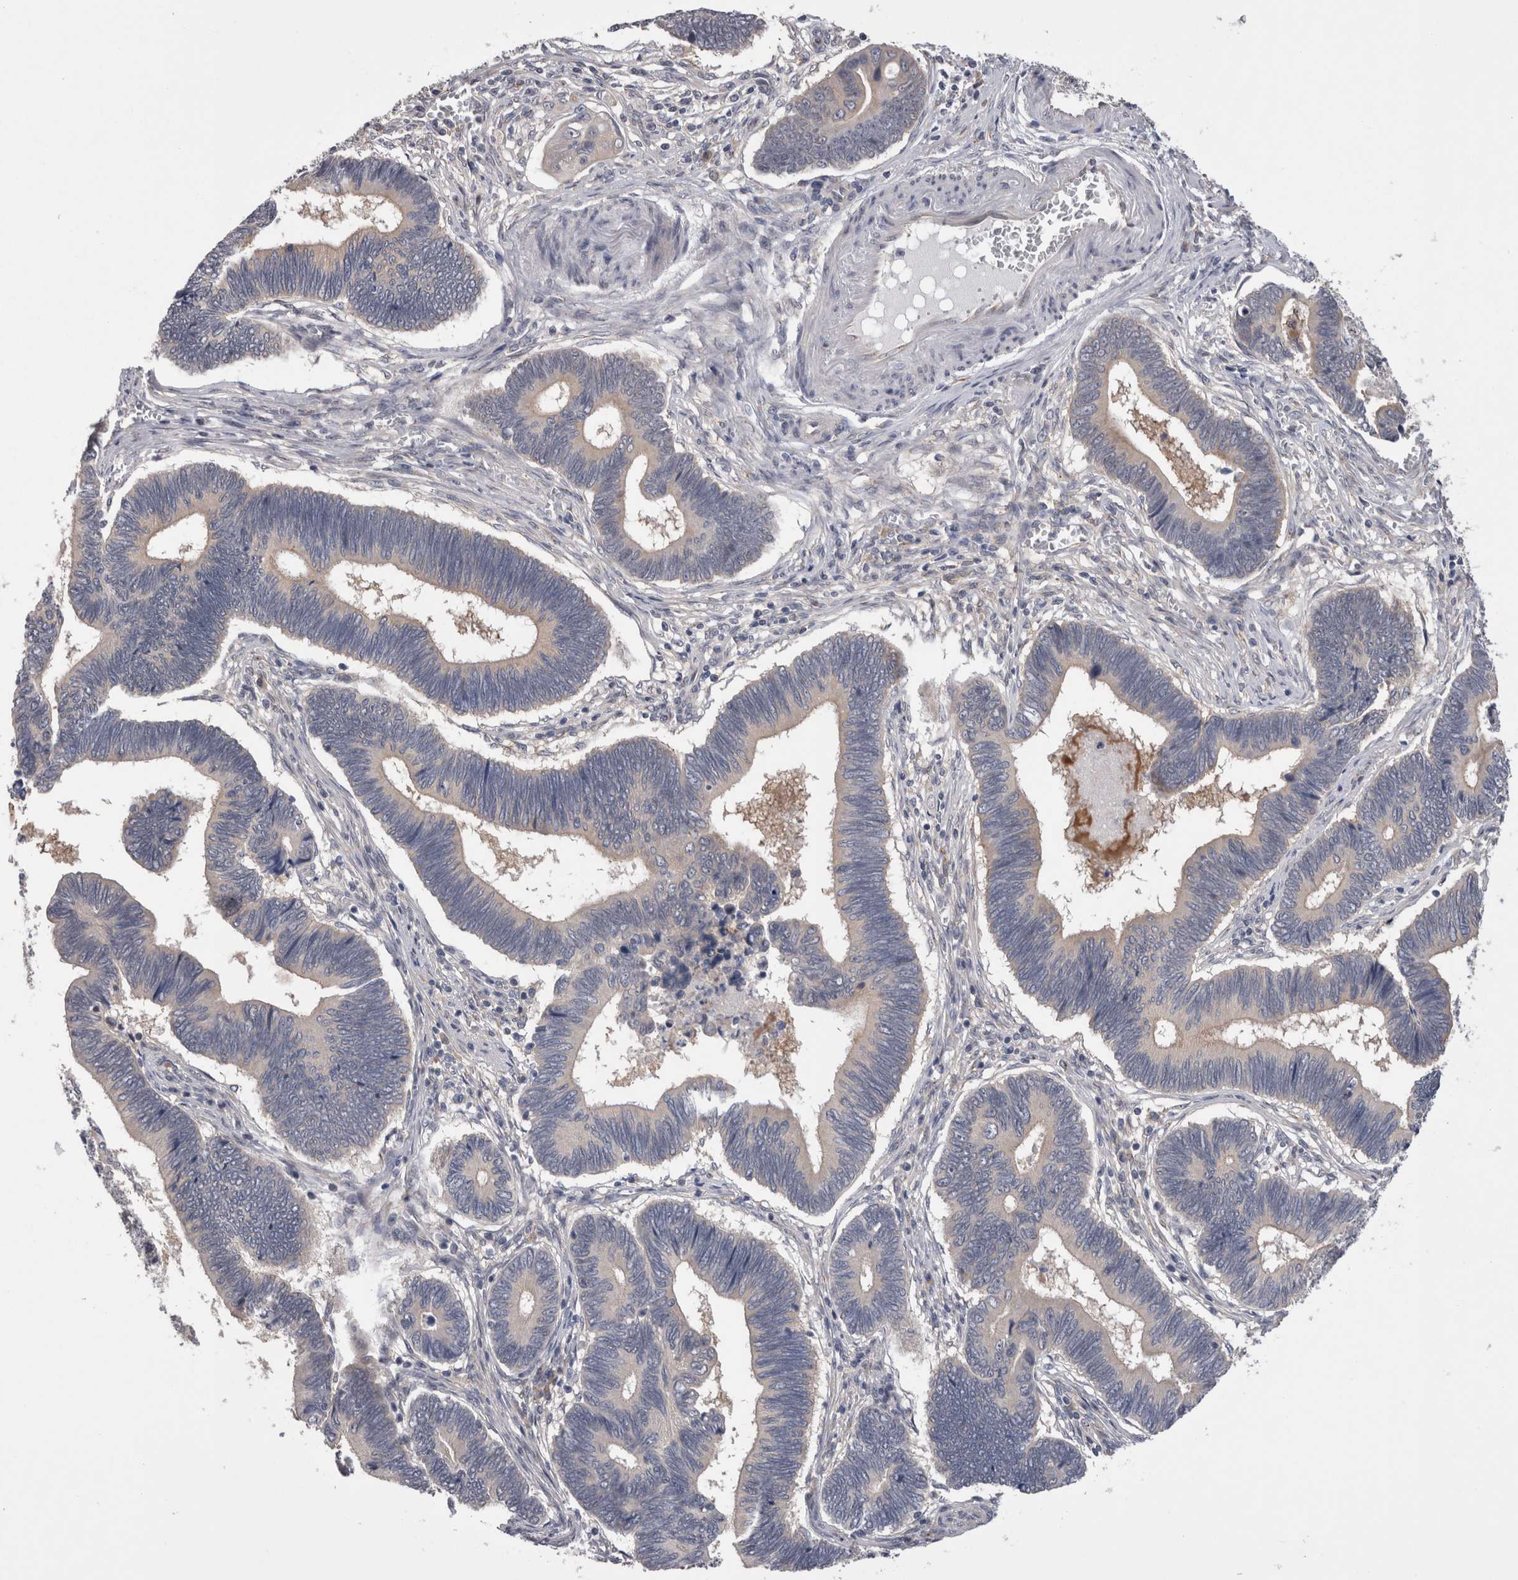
{"staining": {"intensity": "negative", "quantity": "none", "location": "none"}, "tissue": "pancreatic cancer", "cell_type": "Tumor cells", "image_type": "cancer", "snomed": [{"axis": "morphology", "description": "Adenocarcinoma, NOS"}, {"axis": "topography", "description": "Pancreas"}], "caption": "Tumor cells are negative for brown protein staining in pancreatic cancer.", "gene": "DCTN6", "patient": {"sex": "female", "age": 70}}